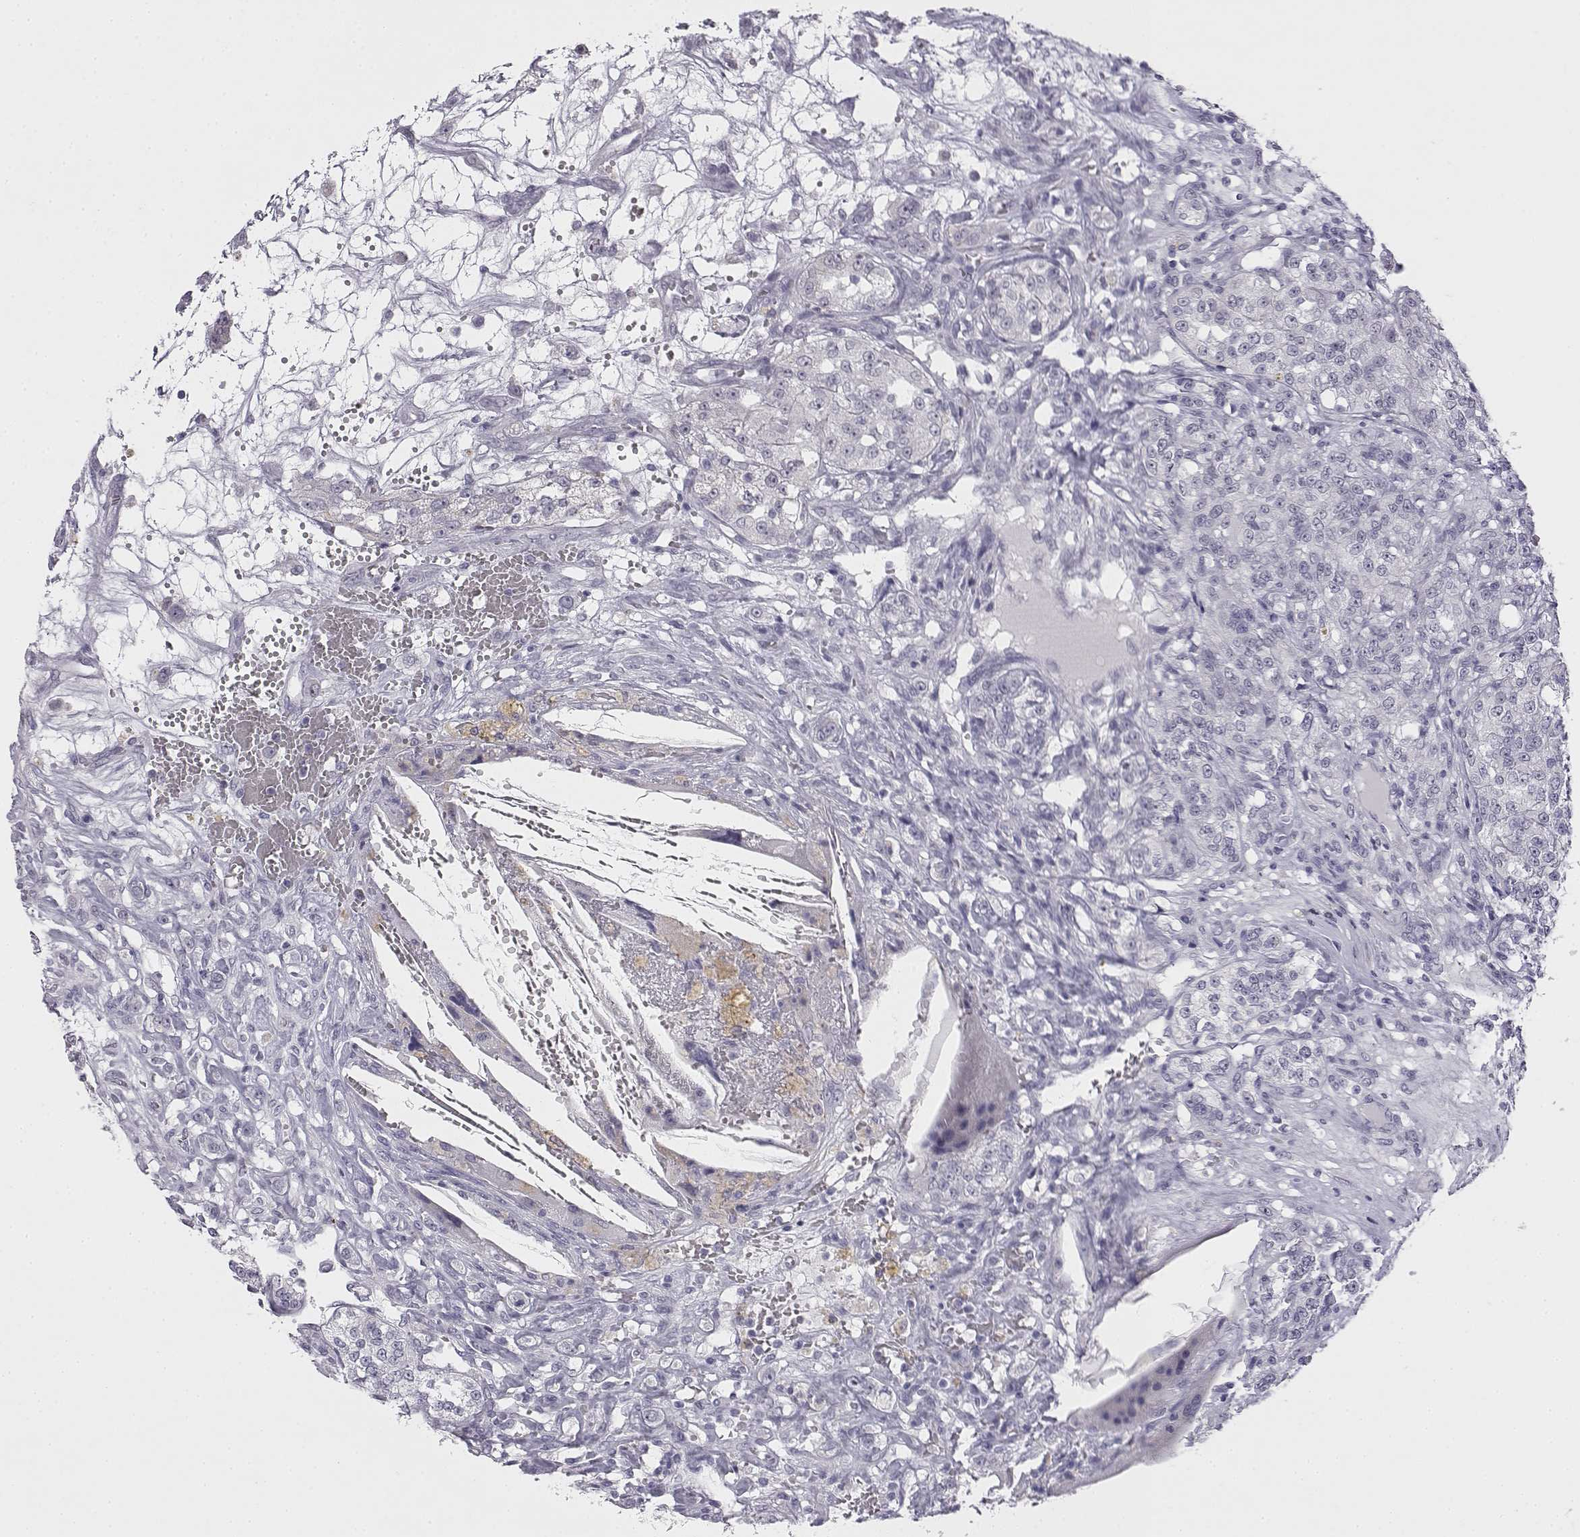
{"staining": {"intensity": "negative", "quantity": "none", "location": "none"}, "tissue": "renal cancer", "cell_type": "Tumor cells", "image_type": "cancer", "snomed": [{"axis": "morphology", "description": "Adenocarcinoma, NOS"}, {"axis": "topography", "description": "Kidney"}], "caption": "High magnification brightfield microscopy of renal cancer stained with DAB (brown) and counterstained with hematoxylin (blue): tumor cells show no significant staining. (DAB (3,3'-diaminobenzidine) IHC, high magnification).", "gene": "VGF", "patient": {"sex": "female", "age": 63}}